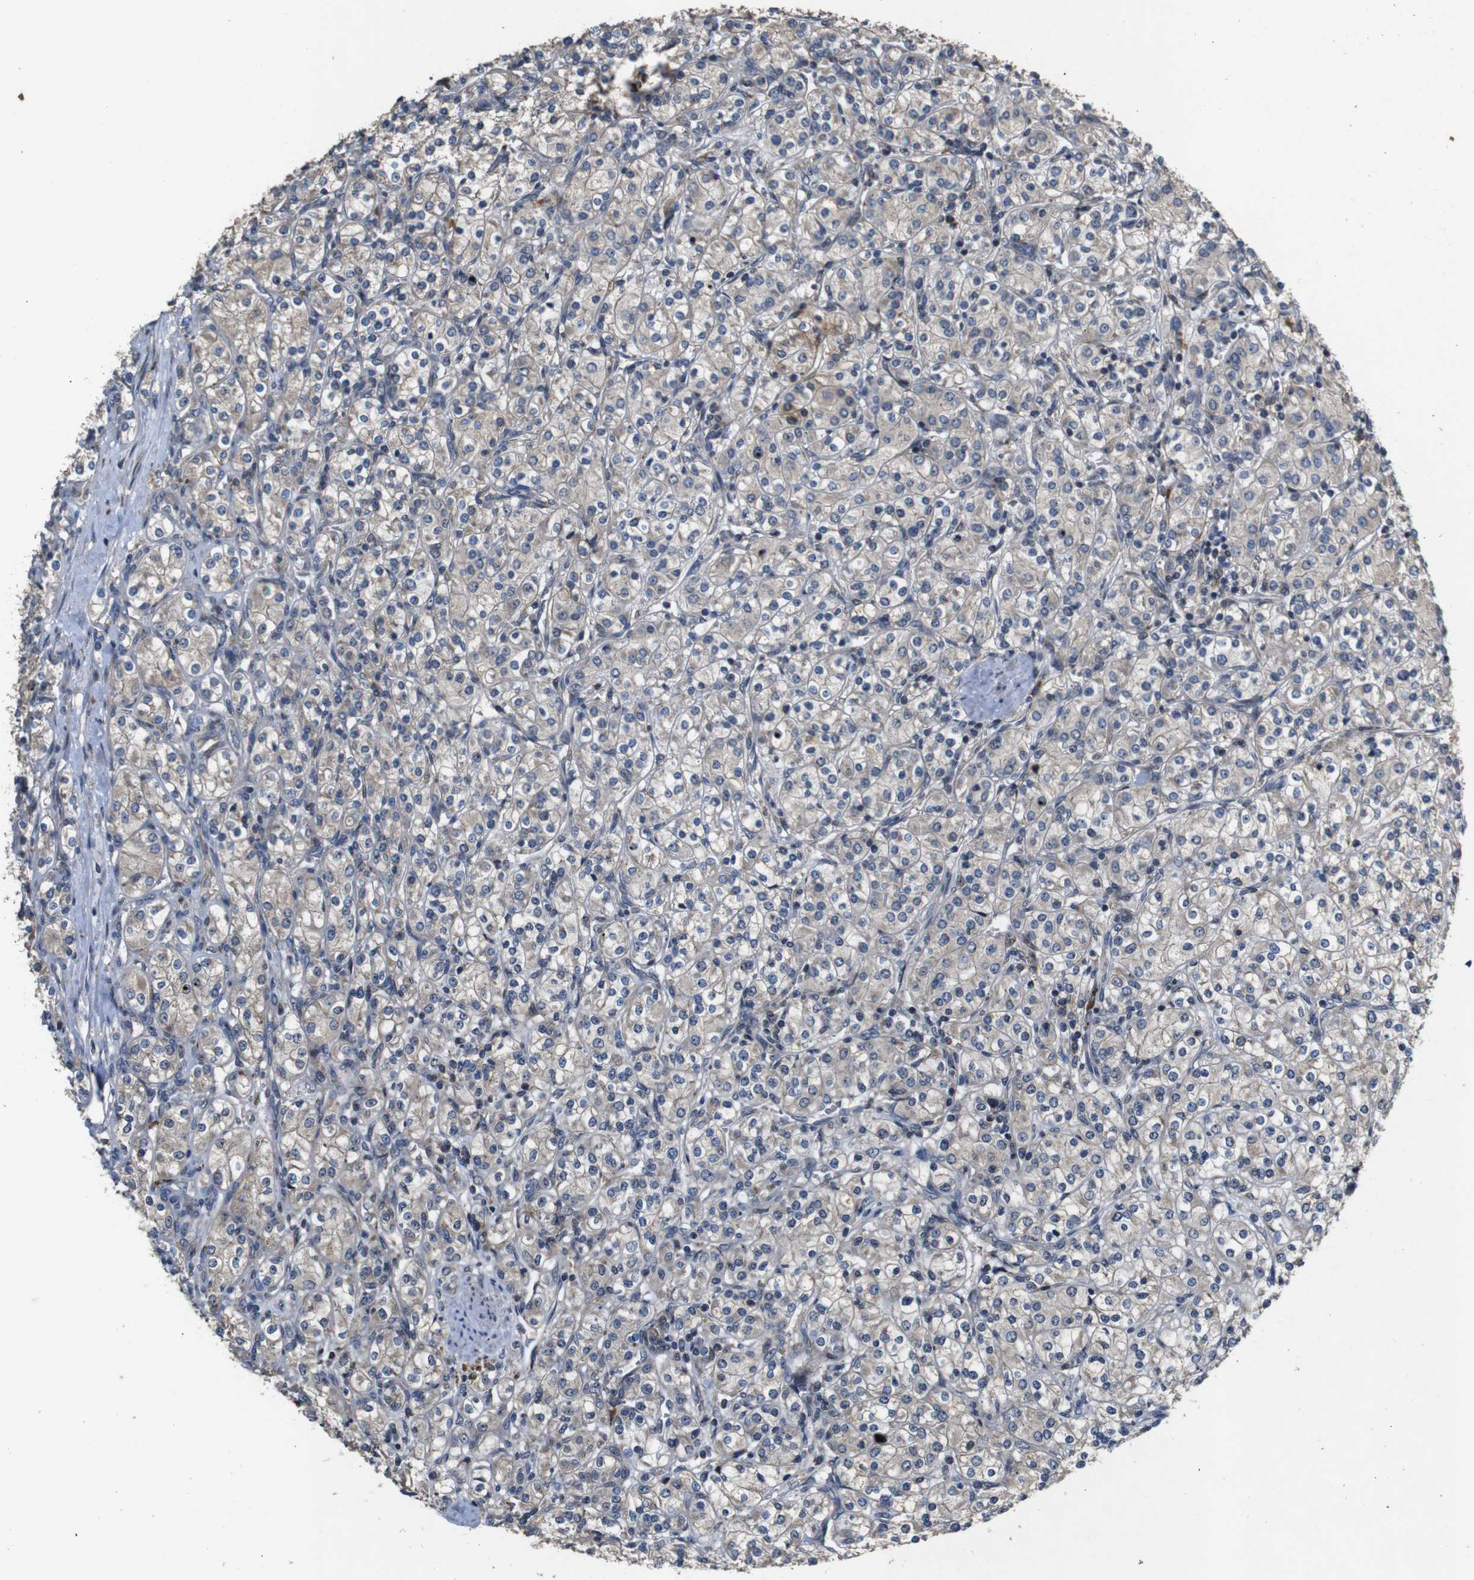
{"staining": {"intensity": "weak", "quantity": "25%-75%", "location": "cytoplasmic/membranous"}, "tissue": "renal cancer", "cell_type": "Tumor cells", "image_type": "cancer", "snomed": [{"axis": "morphology", "description": "Adenocarcinoma, NOS"}, {"axis": "topography", "description": "Kidney"}], "caption": "Human renal cancer (adenocarcinoma) stained with a protein marker displays weak staining in tumor cells.", "gene": "MAGI2", "patient": {"sex": "male", "age": 77}}